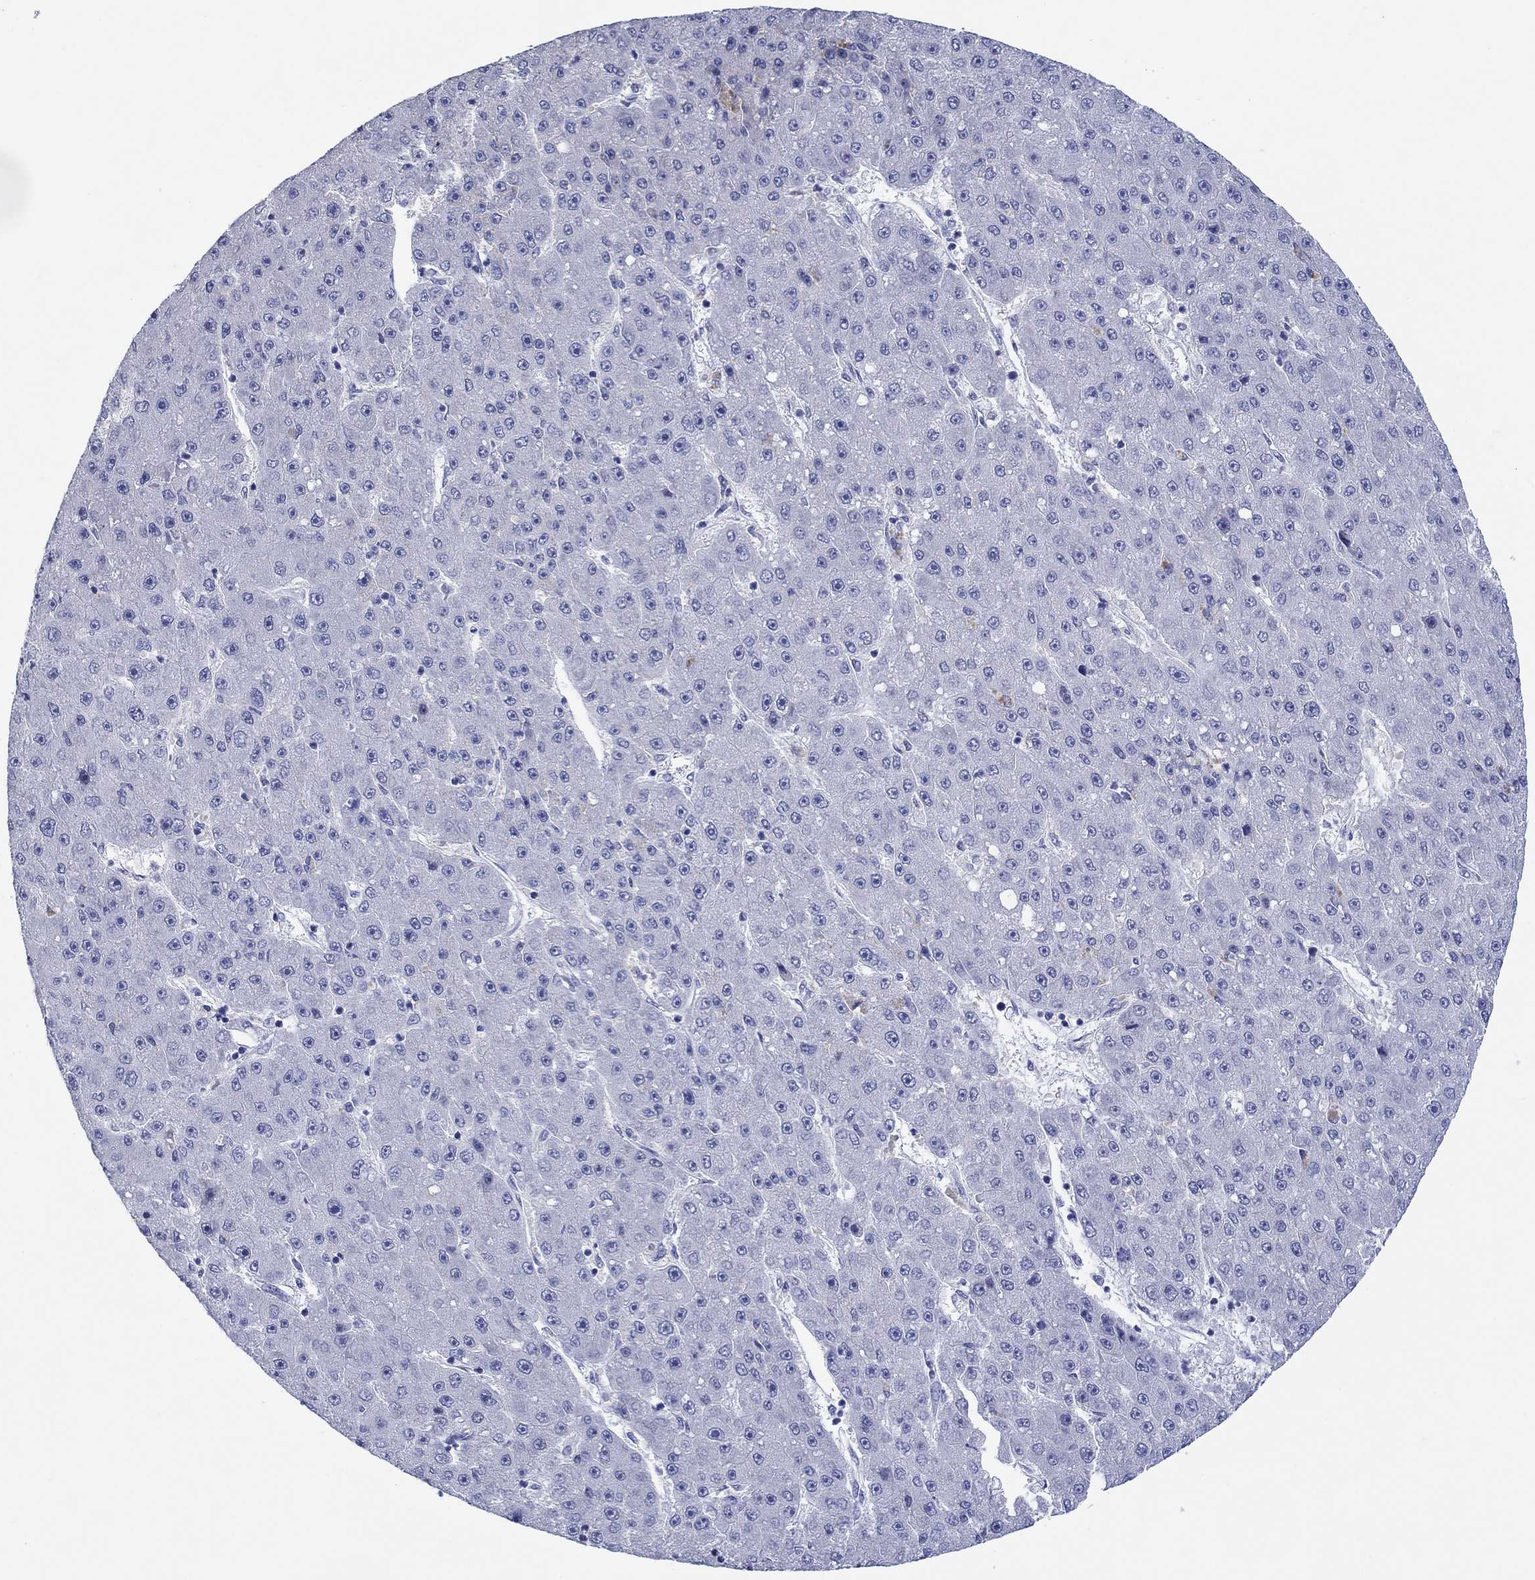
{"staining": {"intensity": "negative", "quantity": "none", "location": "none"}, "tissue": "liver cancer", "cell_type": "Tumor cells", "image_type": "cancer", "snomed": [{"axis": "morphology", "description": "Carcinoma, Hepatocellular, NOS"}, {"axis": "topography", "description": "Liver"}], "caption": "Immunohistochemistry of human liver cancer (hepatocellular carcinoma) shows no positivity in tumor cells.", "gene": "HDC", "patient": {"sex": "male", "age": 67}}